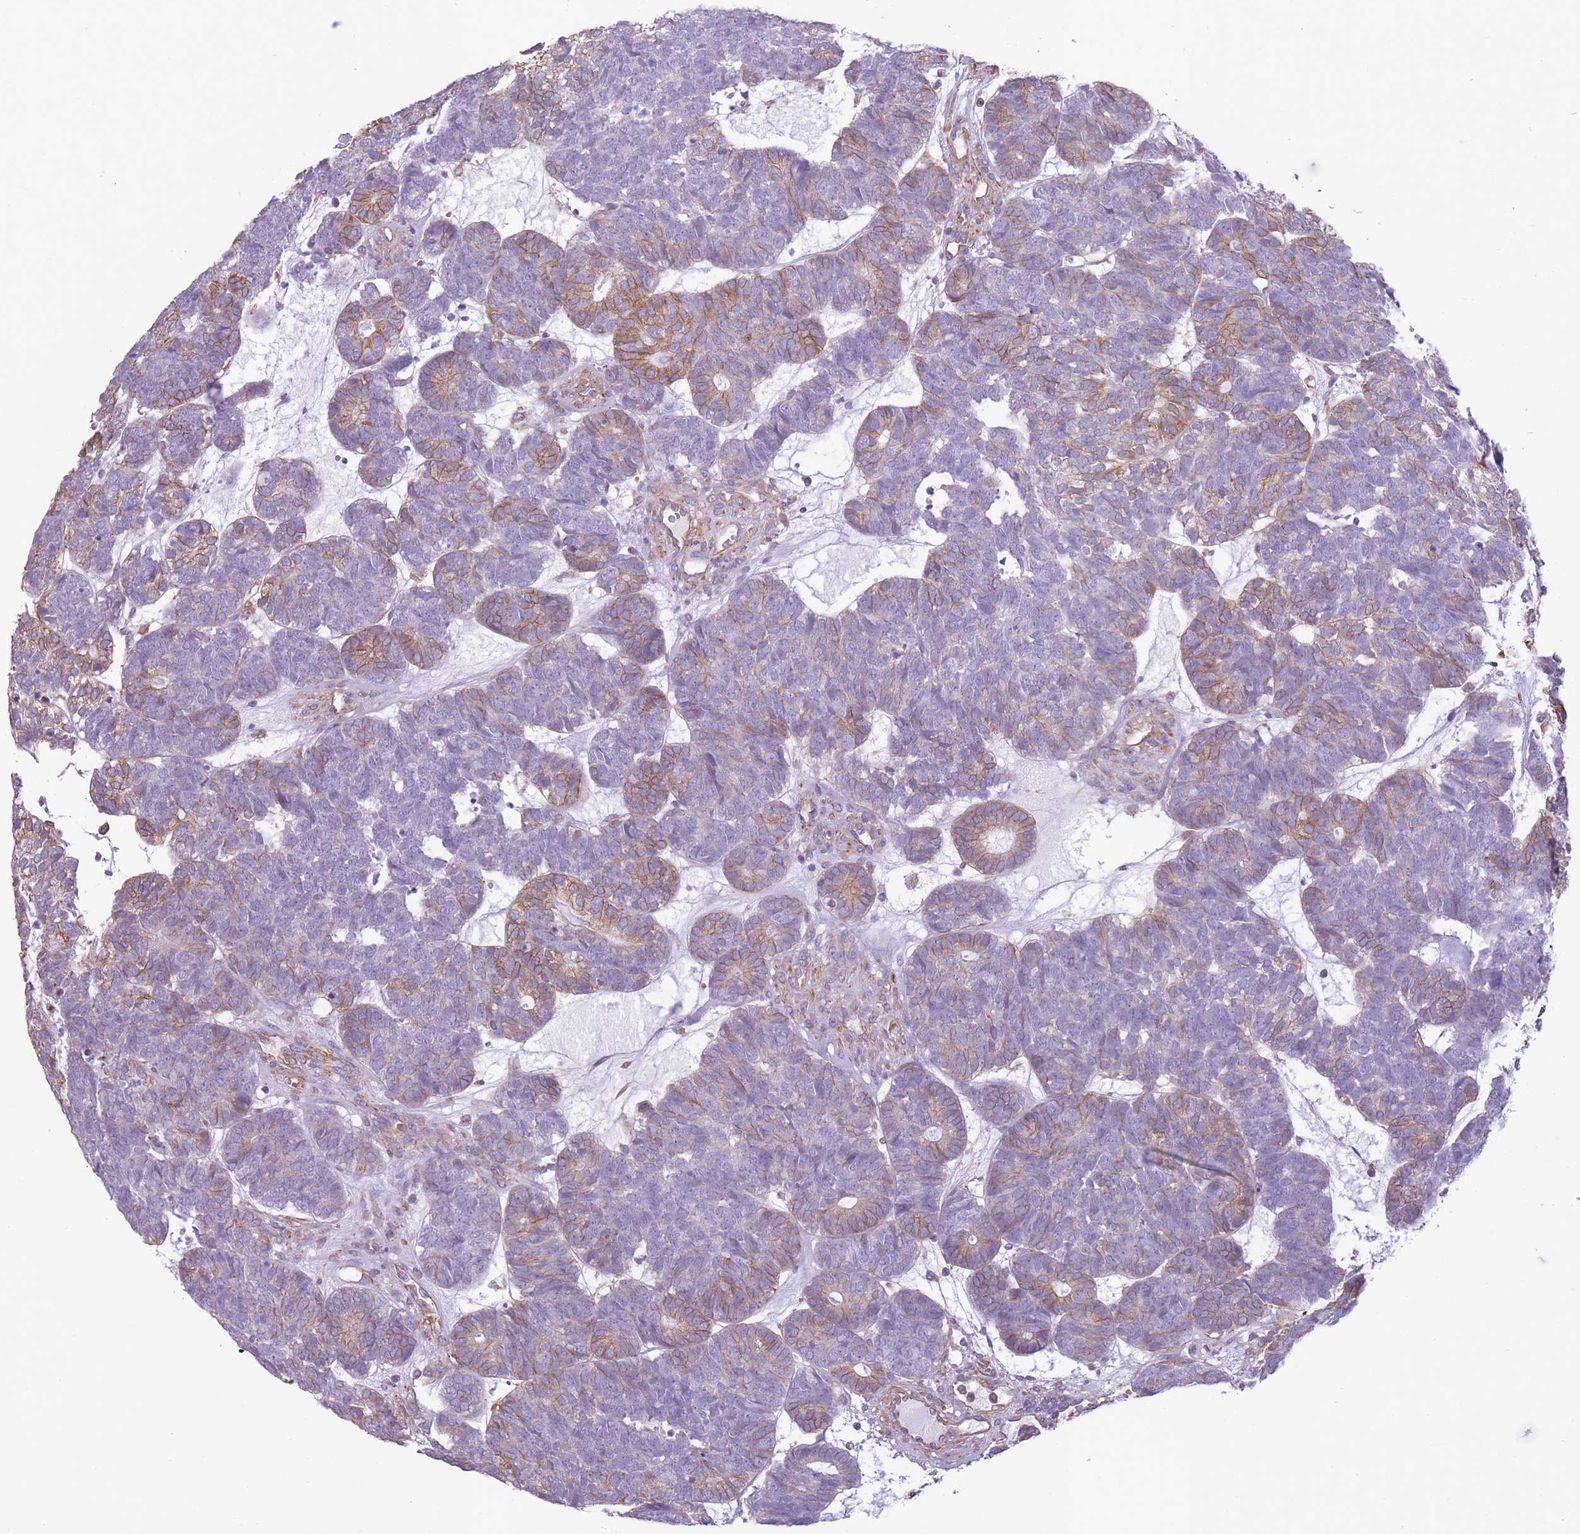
{"staining": {"intensity": "moderate", "quantity": "<25%", "location": "cytoplasmic/membranous"}, "tissue": "head and neck cancer", "cell_type": "Tumor cells", "image_type": "cancer", "snomed": [{"axis": "morphology", "description": "Adenocarcinoma, NOS"}, {"axis": "topography", "description": "Head-Neck"}], "caption": "Head and neck cancer tissue displays moderate cytoplasmic/membranous expression in approximately <25% of tumor cells", "gene": "ADD1", "patient": {"sex": "female", "age": 81}}